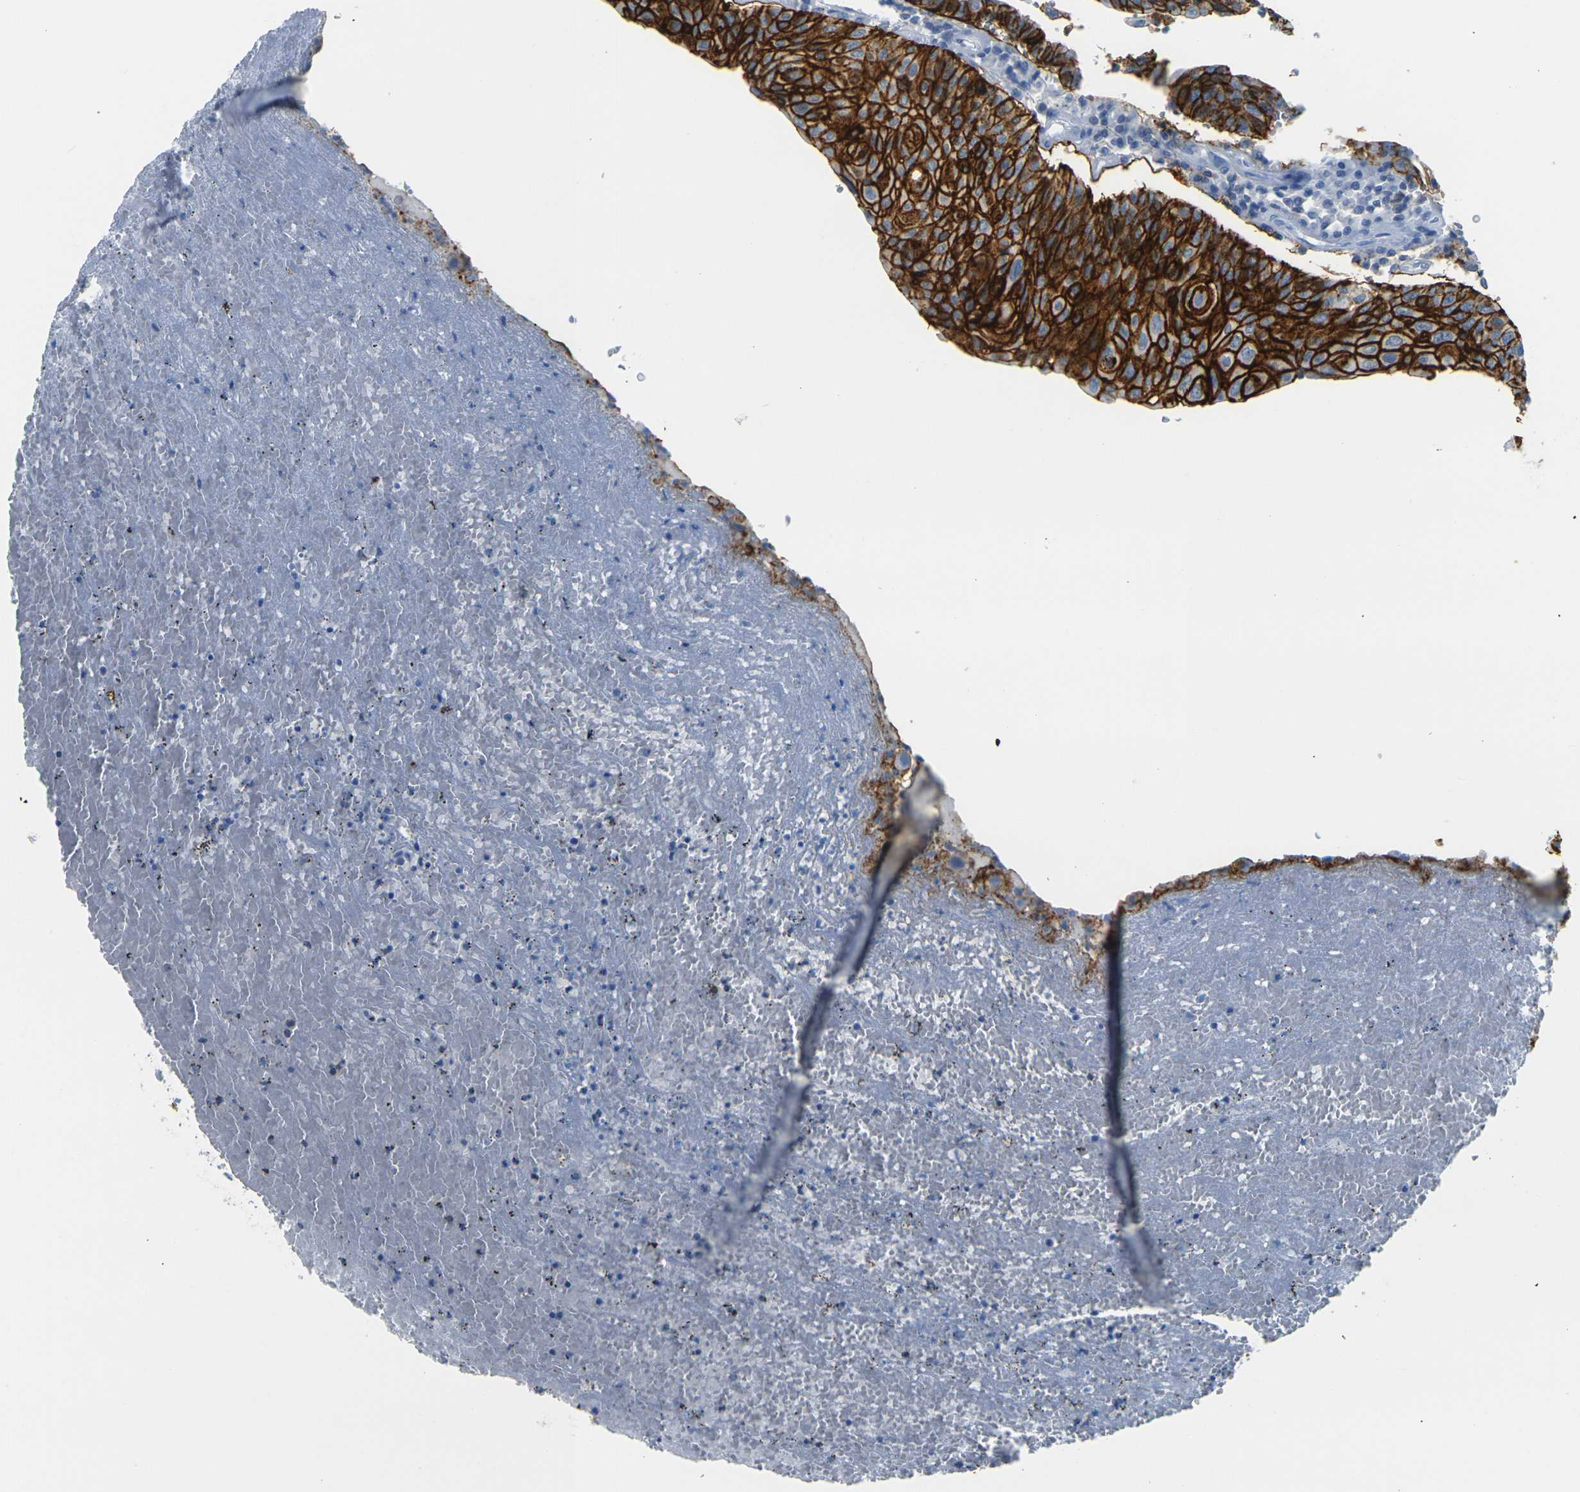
{"staining": {"intensity": "strong", "quantity": ">75%", "location": "cytoplasmic/membranous"}, "tissue": "urothelial cancer", "cell_type": "Tumor cells", "image_type": "cancer", "snomed": [{"axis": "morphology", "description": "Urothelial carcinoma, High grade"}, {"axis": "topography", "description": "Urinary bladder"}], "caption": "Immunohistochemistry (IHC) of urothelial cancer displays high levels of strong cytoplasmic/membranous staining in about >75% of tumor cells.", "gene": "CLDN7", "patient": {"sex": "male", "age": 66}}